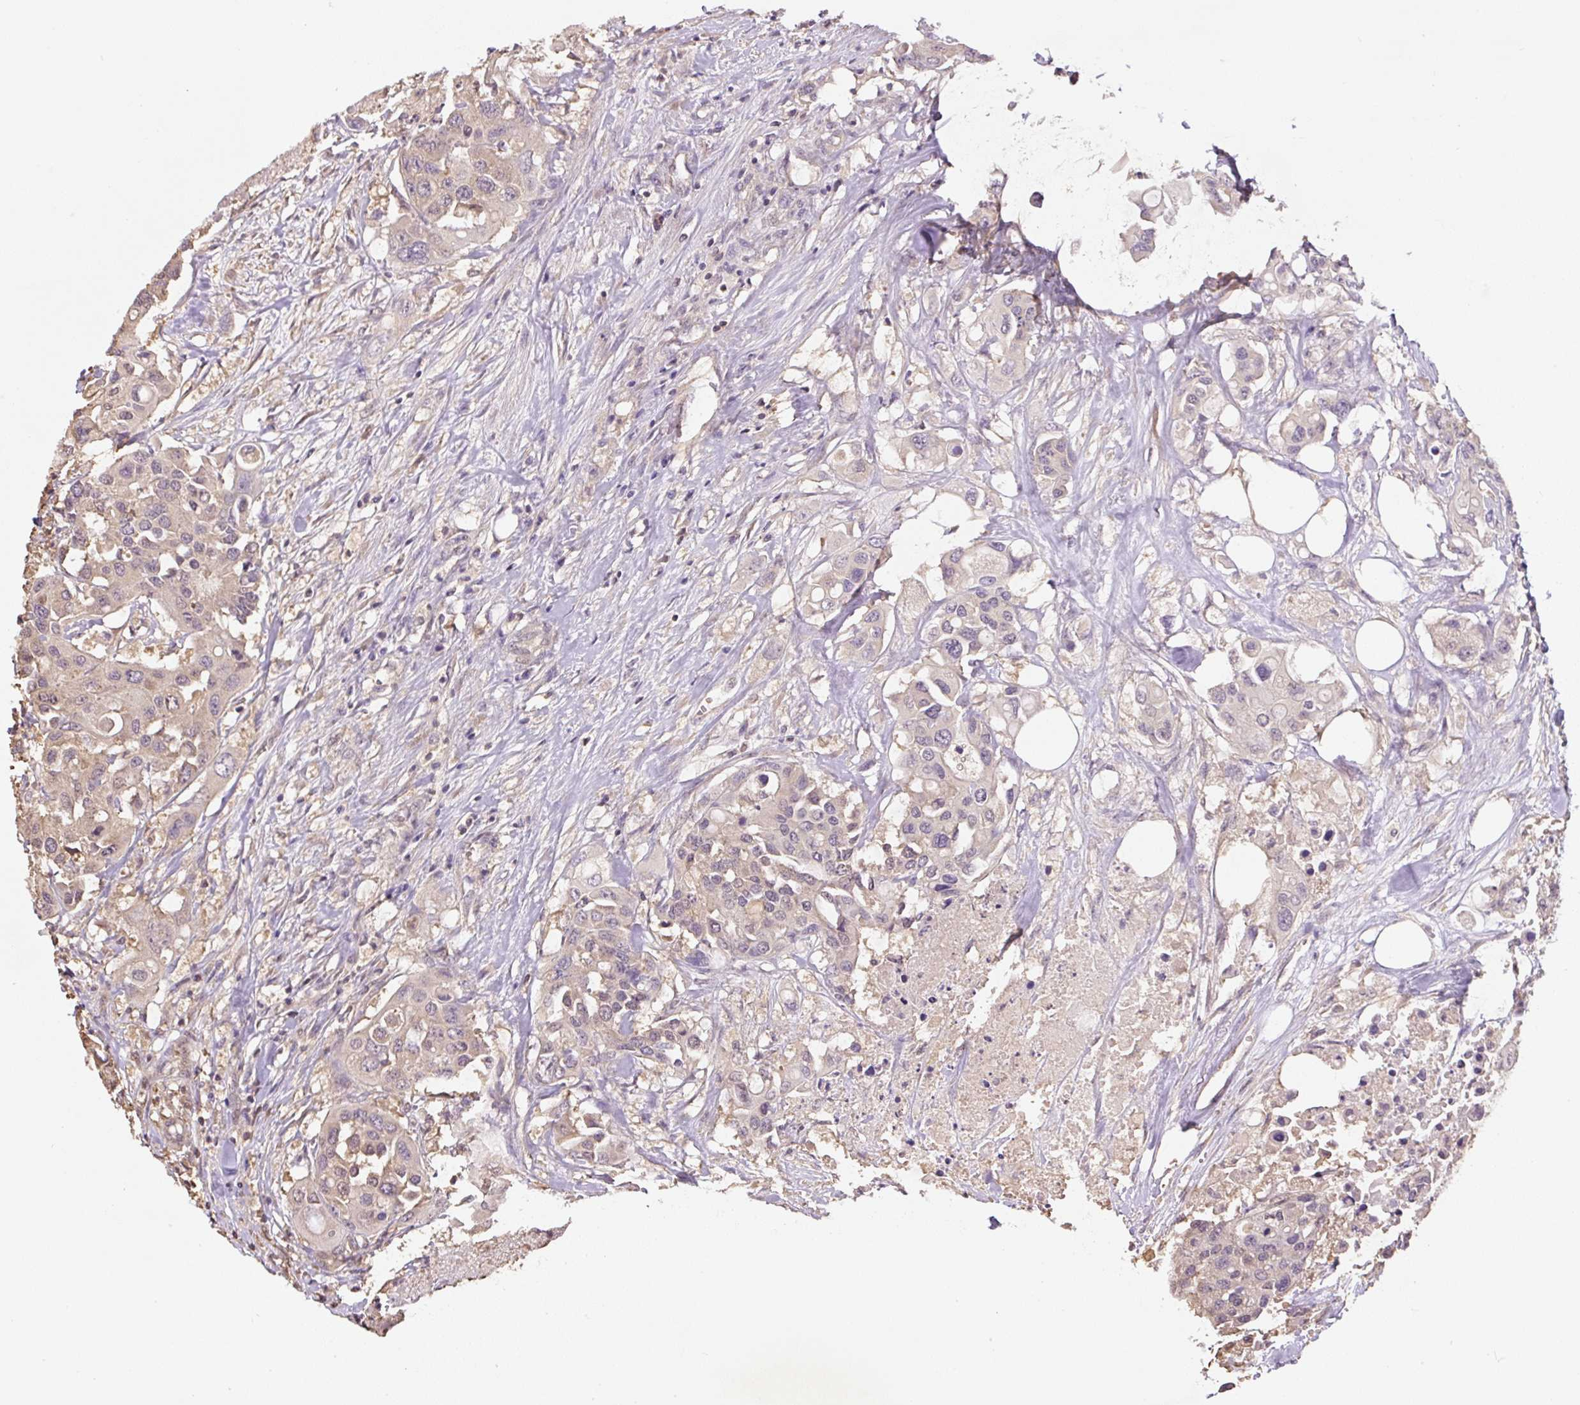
{"staining": {"intensity": "weak", "quantity": "<25%", "location": "cytoplasmic/membranous"}, "tissue": "colorectal cancer", "cell_type": "Tumor cells", "image_type": "cancer", "snomed": [{"axis": "morphology", "description": "Adenocarcinoma, NOS"}, {"axis": "topography", "description": "Colon"}], "caption": "This histopathology image is of colorectal adenocarcinoma stained with immunohistochemistry to label a protein in brown with the nuclei are counter-stained blue. There is no positivity in tumor cells.", "gene": "TMEM170B", "patient": {"sex": "male", "age": 77}}